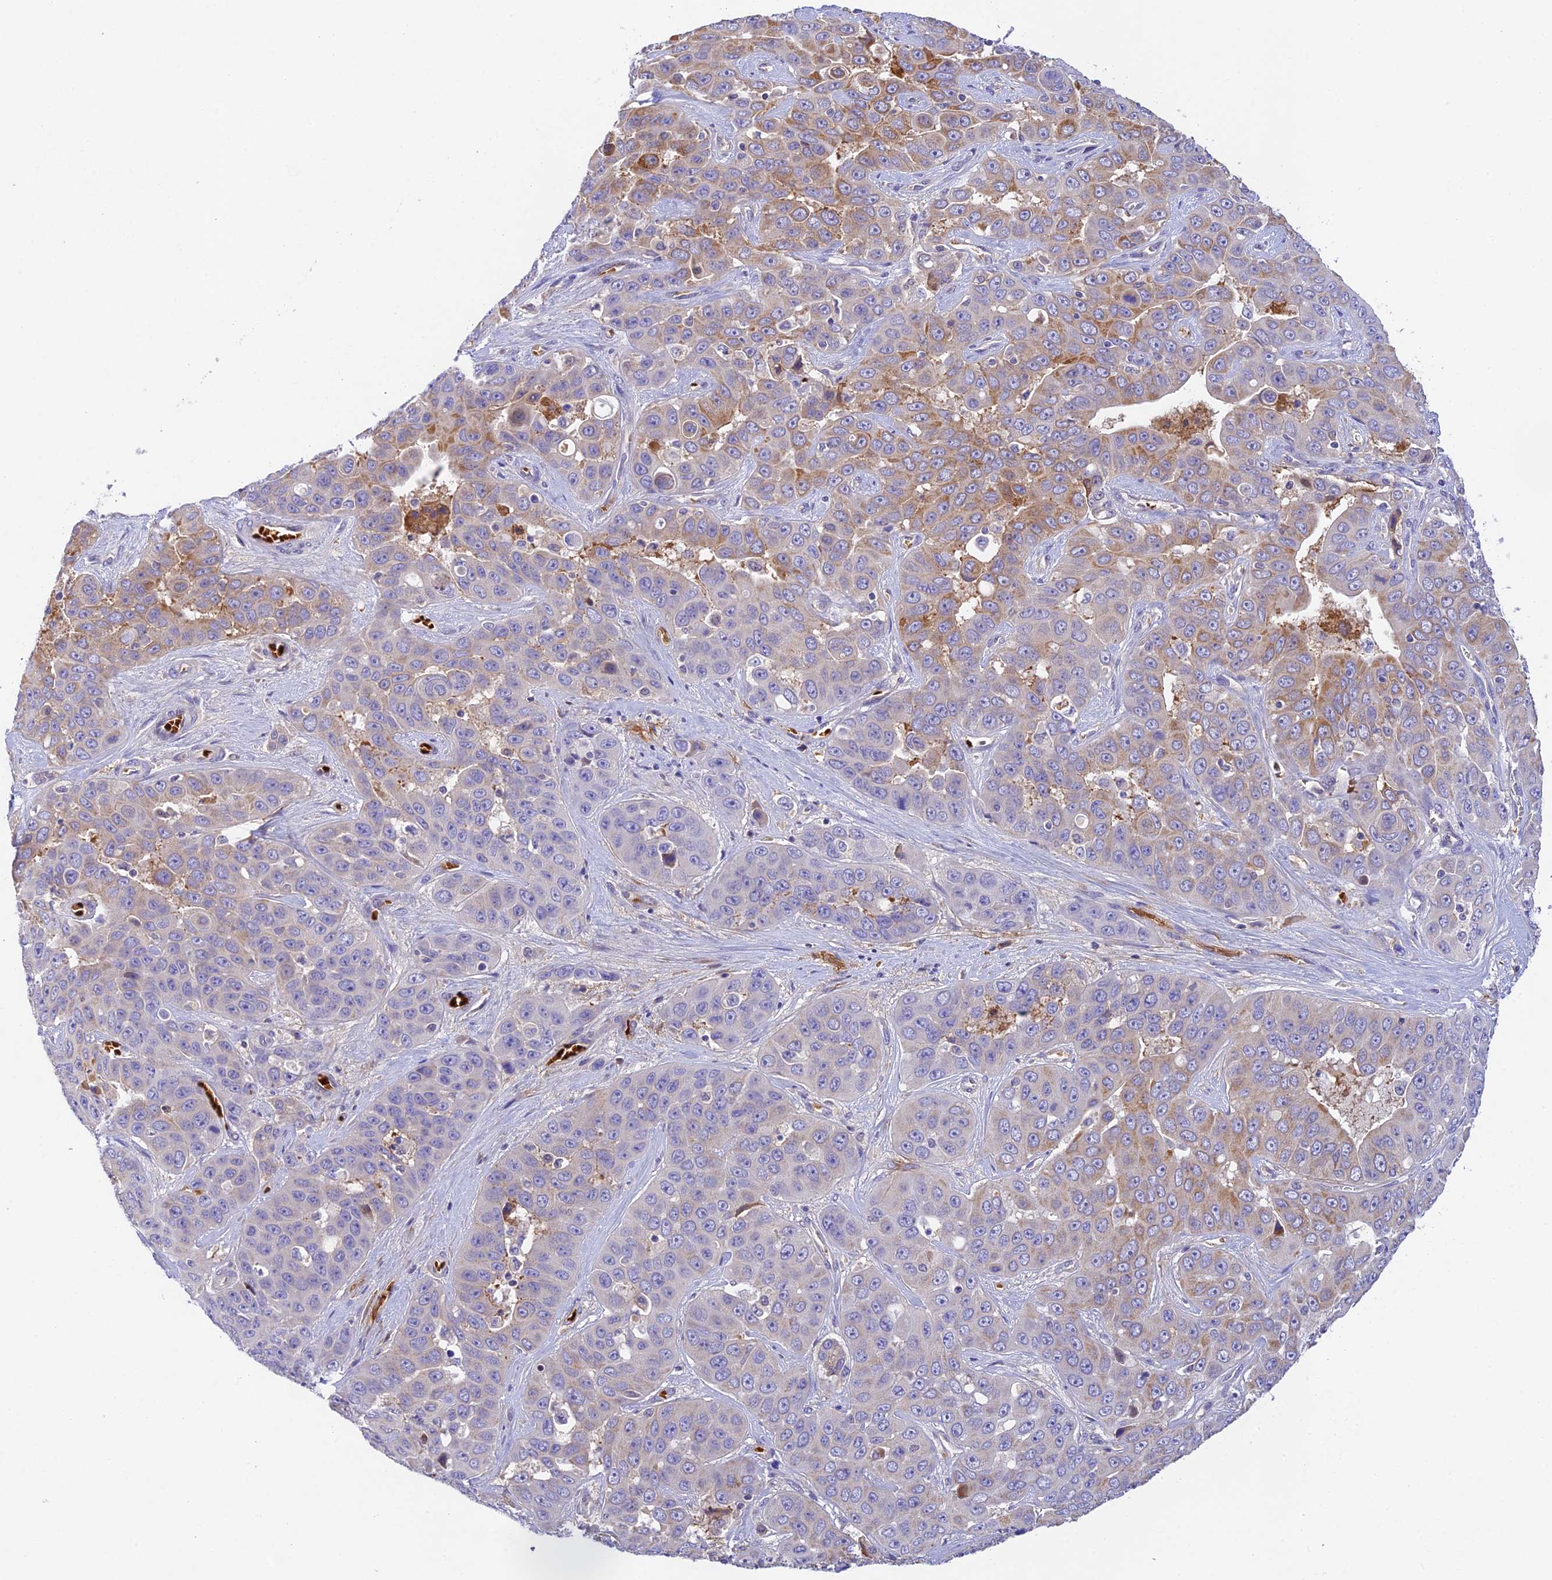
{"staining": {"intensity": "moderate", "quantity": "25%-75%", "location": "cytoplasmic/membranous"}, "tissue": "liver cancer", "cell_type": "Tumor cells", "image_type": "cancer", "snomed": [{"axis": "morphology", "description": "Cholangiocarcinoma"}, {"axis": "topography", "description": "Liver"}], "caption": "Liver cancer was stained to show a protein in brown. There is medium levels of moderate cytoplasmic/membranous expression in about 25%-75% of tumor cells.", "gene": "HDHD2", "patient": {"sex": "female", "age": 52}}